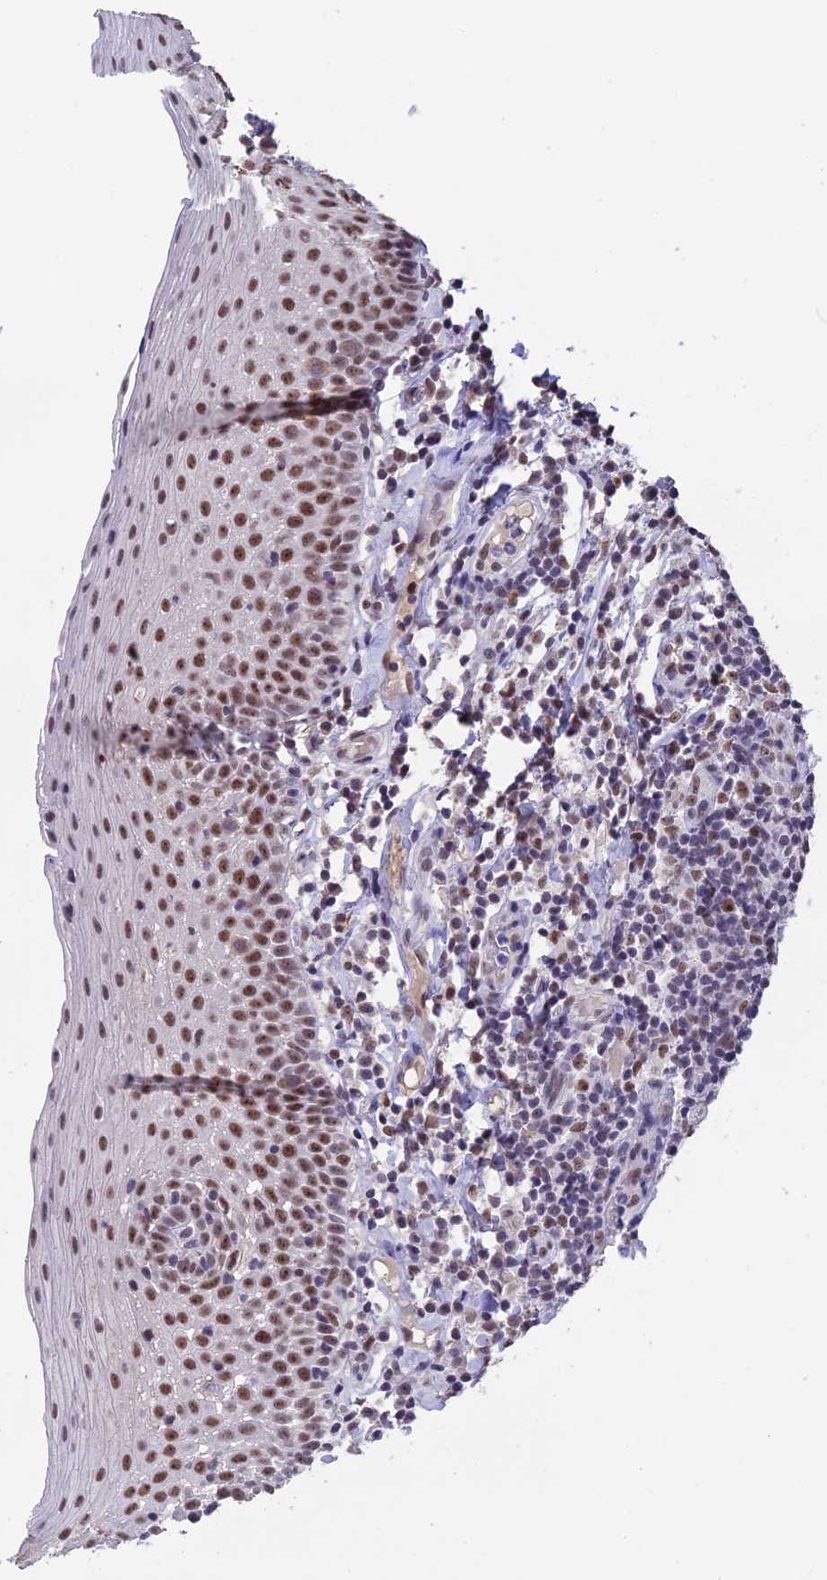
{"staining": {"intensity": "moderate", "quantity": ">75%", "location": "nuclear"}, "tissue": "oral mucosa", "cell_type": "Squamous epithelial cells", "image_type": "normal", "snomed": [{"axis": "morphology", "description": "Normal tissue, NOS"}, {"axis": "topography", "description": "Oral tissue"}], "caption": "A photomicrograph of human oral mucosa stained for a protein reveals moderate nuclear brown staining in squamous epithelial cells. (DAB (3,3'-diaminobenzidine) IHC, brown staining for protein, blue staining for nuclei).", "gene": "SETD2", "patient": {"sex": "female", "age": 69}}